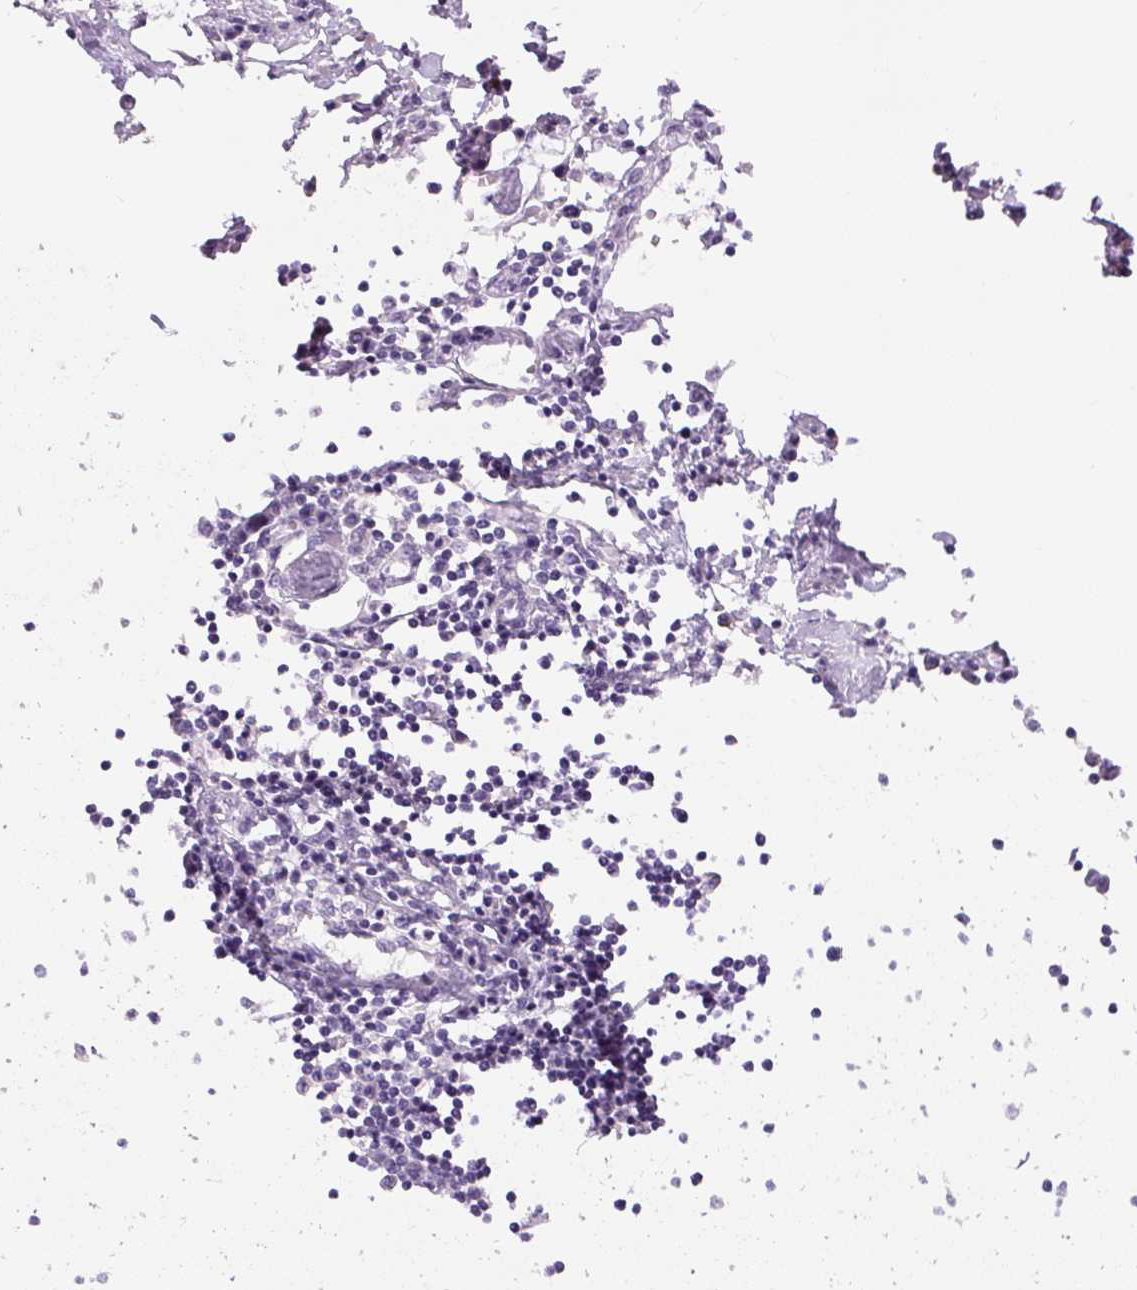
{"staining": {"intensity": "negative", "quantity": "none", "location": "none"}, "tissue": "urothelial cancer", "cell_type": "Tumor cells", "image_type": "cancer", "snomed": [{"axis": "morphology", "description": "Urothelial carcinoma, High grade"}, {"axis": "topography", "description": "Urinary bladder"}], "caption": "Immunohistochemistry of high-grade urothelial carcinoma reveals no positivity in tumor cells.", "gene": "SIX1", "patient": {"sex": "male", "age": 64}}